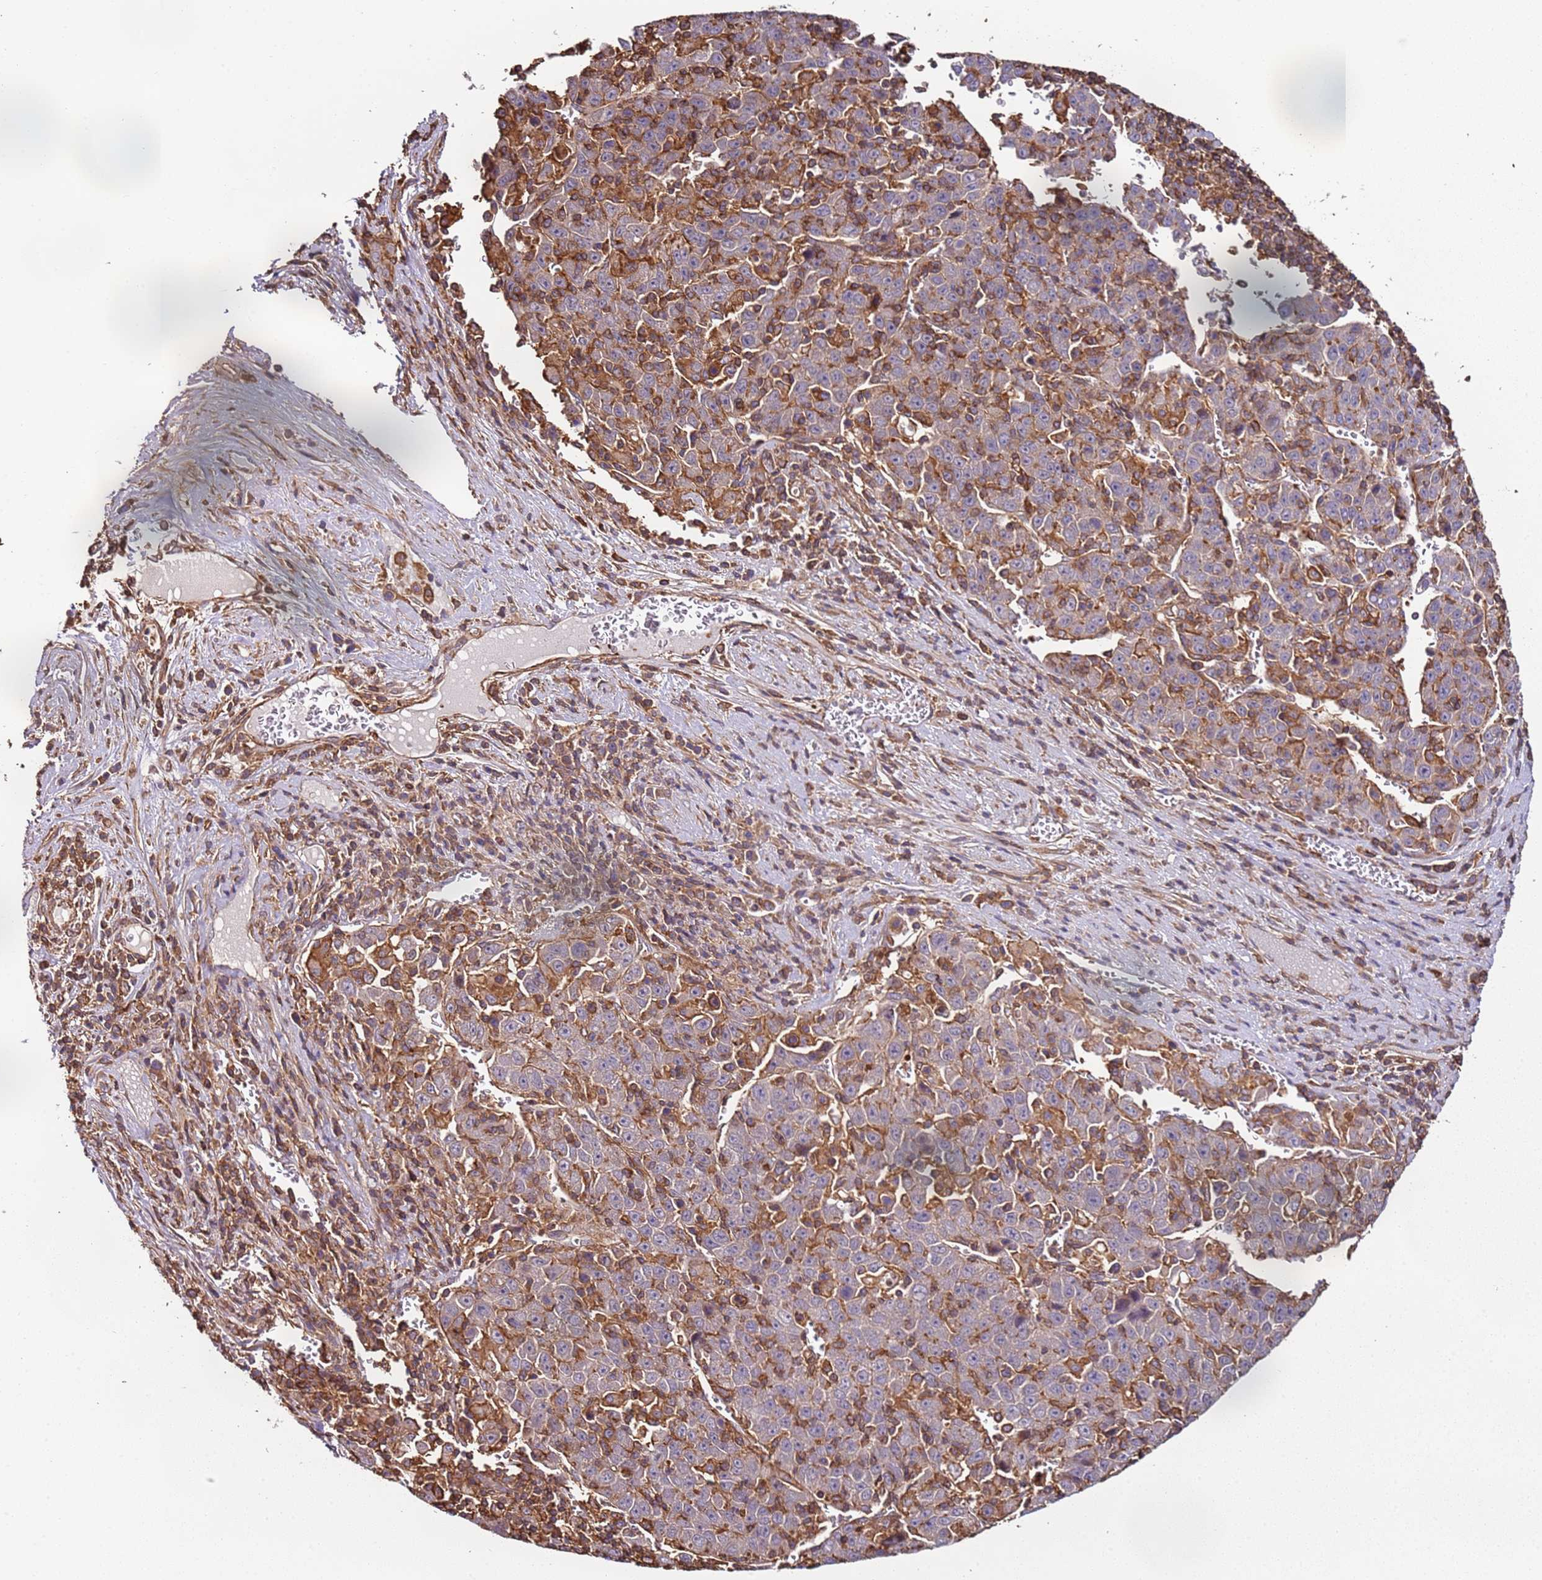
{"staining": {"intensity": "negative", "quantity": "none", "location": "none"}, "tissue": "liver cancer", "cell_type": "Tumor cells", "image_type": "cancer", "snomed": [{"axis": "morphology", "description": "Carcinoma, Hepatocellular, NOS"}, {"axis": "topography", "description": "Liver"}], "caption": "Immunohistochemistry of liver cancer (hepatocellular carcinoma) displays no staining in tumor cells.", "gene": "CYP2U1", "patient": {"sex": "female", "age": 53}}